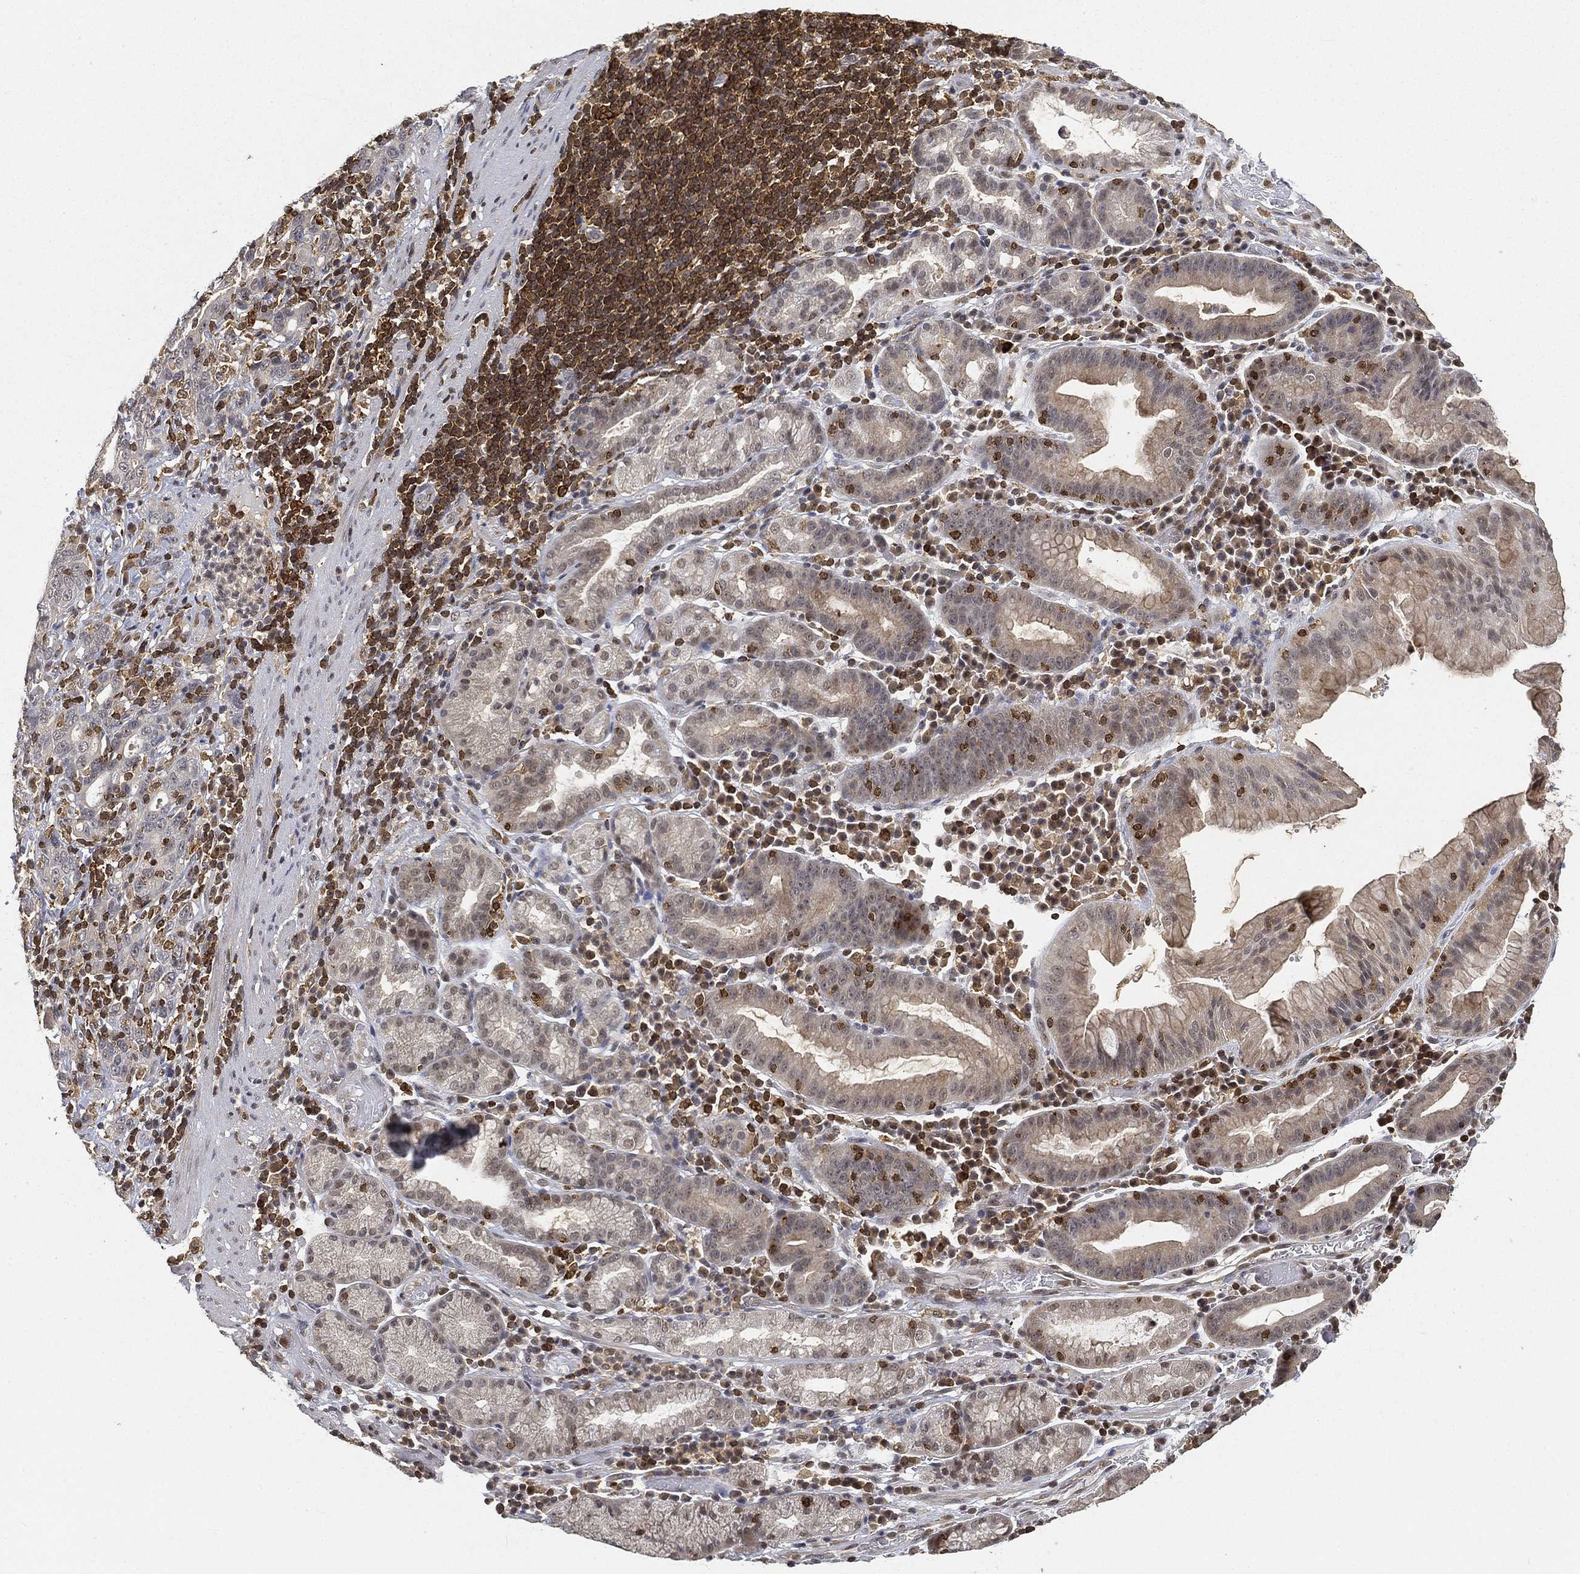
{"staining": {"intensity": "negative", "quantity": "none", "location": "none"}, "tissue": "stomach cancer", "cell_type": "Tumor cells", "image_type": "cancer", "snomed": [{"axis": "morphology", "description": "Adenocarcinoma, NOS"}, {"axis": "topography", "description": "Stomach"}], "caption": "High magnification brightfield microscopy of stomach cancer (adenocarcinoma) stained with DAB (brown) and counterstained with hematoxylin (blue): tumor cells show no significant positivity.", "gene": "WDR26", "patient": {"sex": "male", "age": 79}}